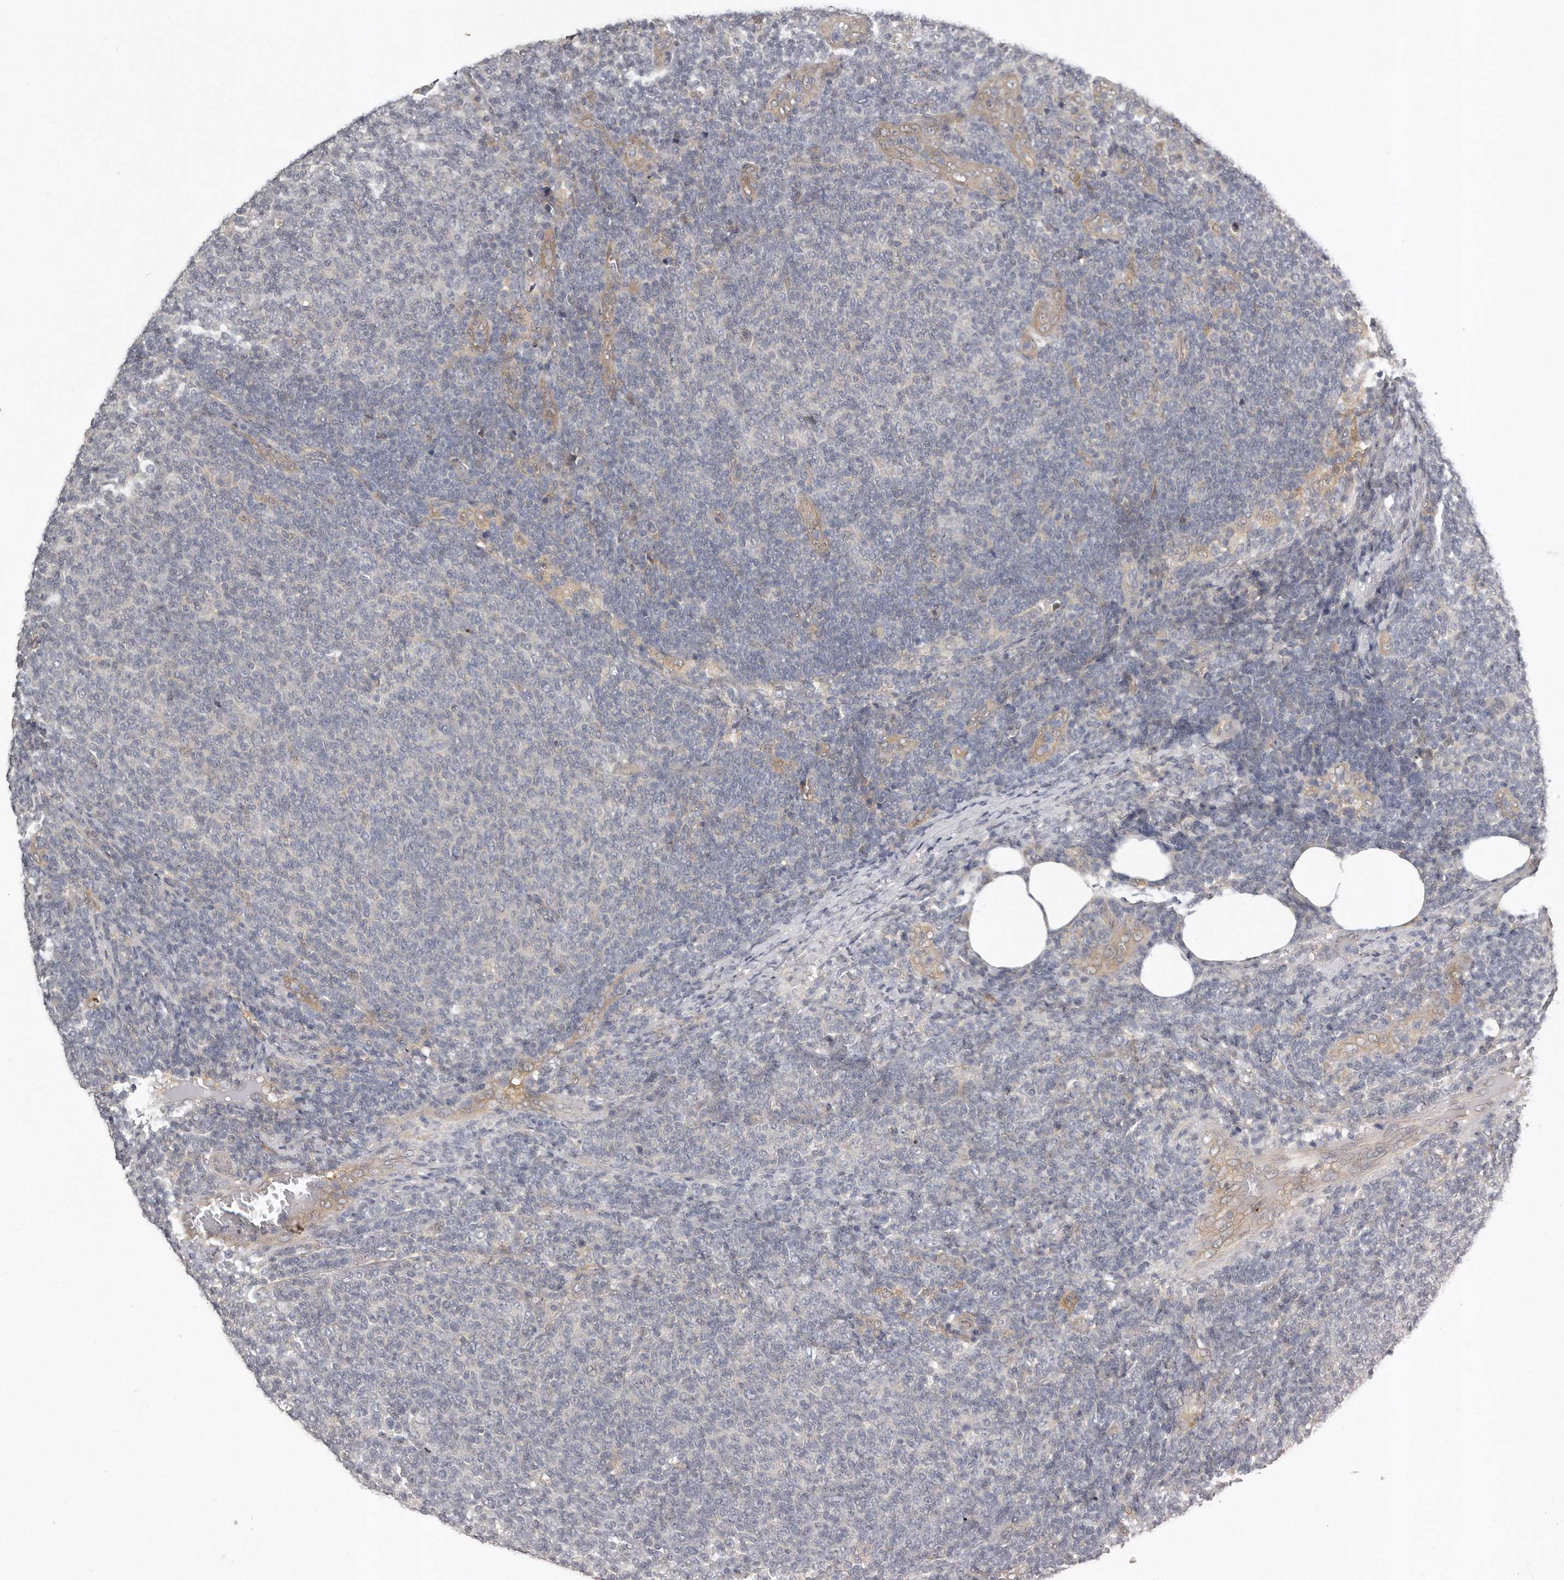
{"staining": {"intensity": "negative", "quantity": "none", "location": "none"}, "tissue": "lymphoma", "cell_type": "Tumor cells", "image_type": "cancer", "snomed": [{"axis": "morphology", "description": "Malignant lymphoma, non-Hodgkin's type, Low grade"}, {"axis": "topography", "description": "Lymph node"}], "caption": "This is an IHC histopathology image of human low-grade malignant lymphoma, non-Hodgkin's type. There is no expression in tumor cells.", "gene": "GGCT", "patient": {"sex": "male", "age": 66}}